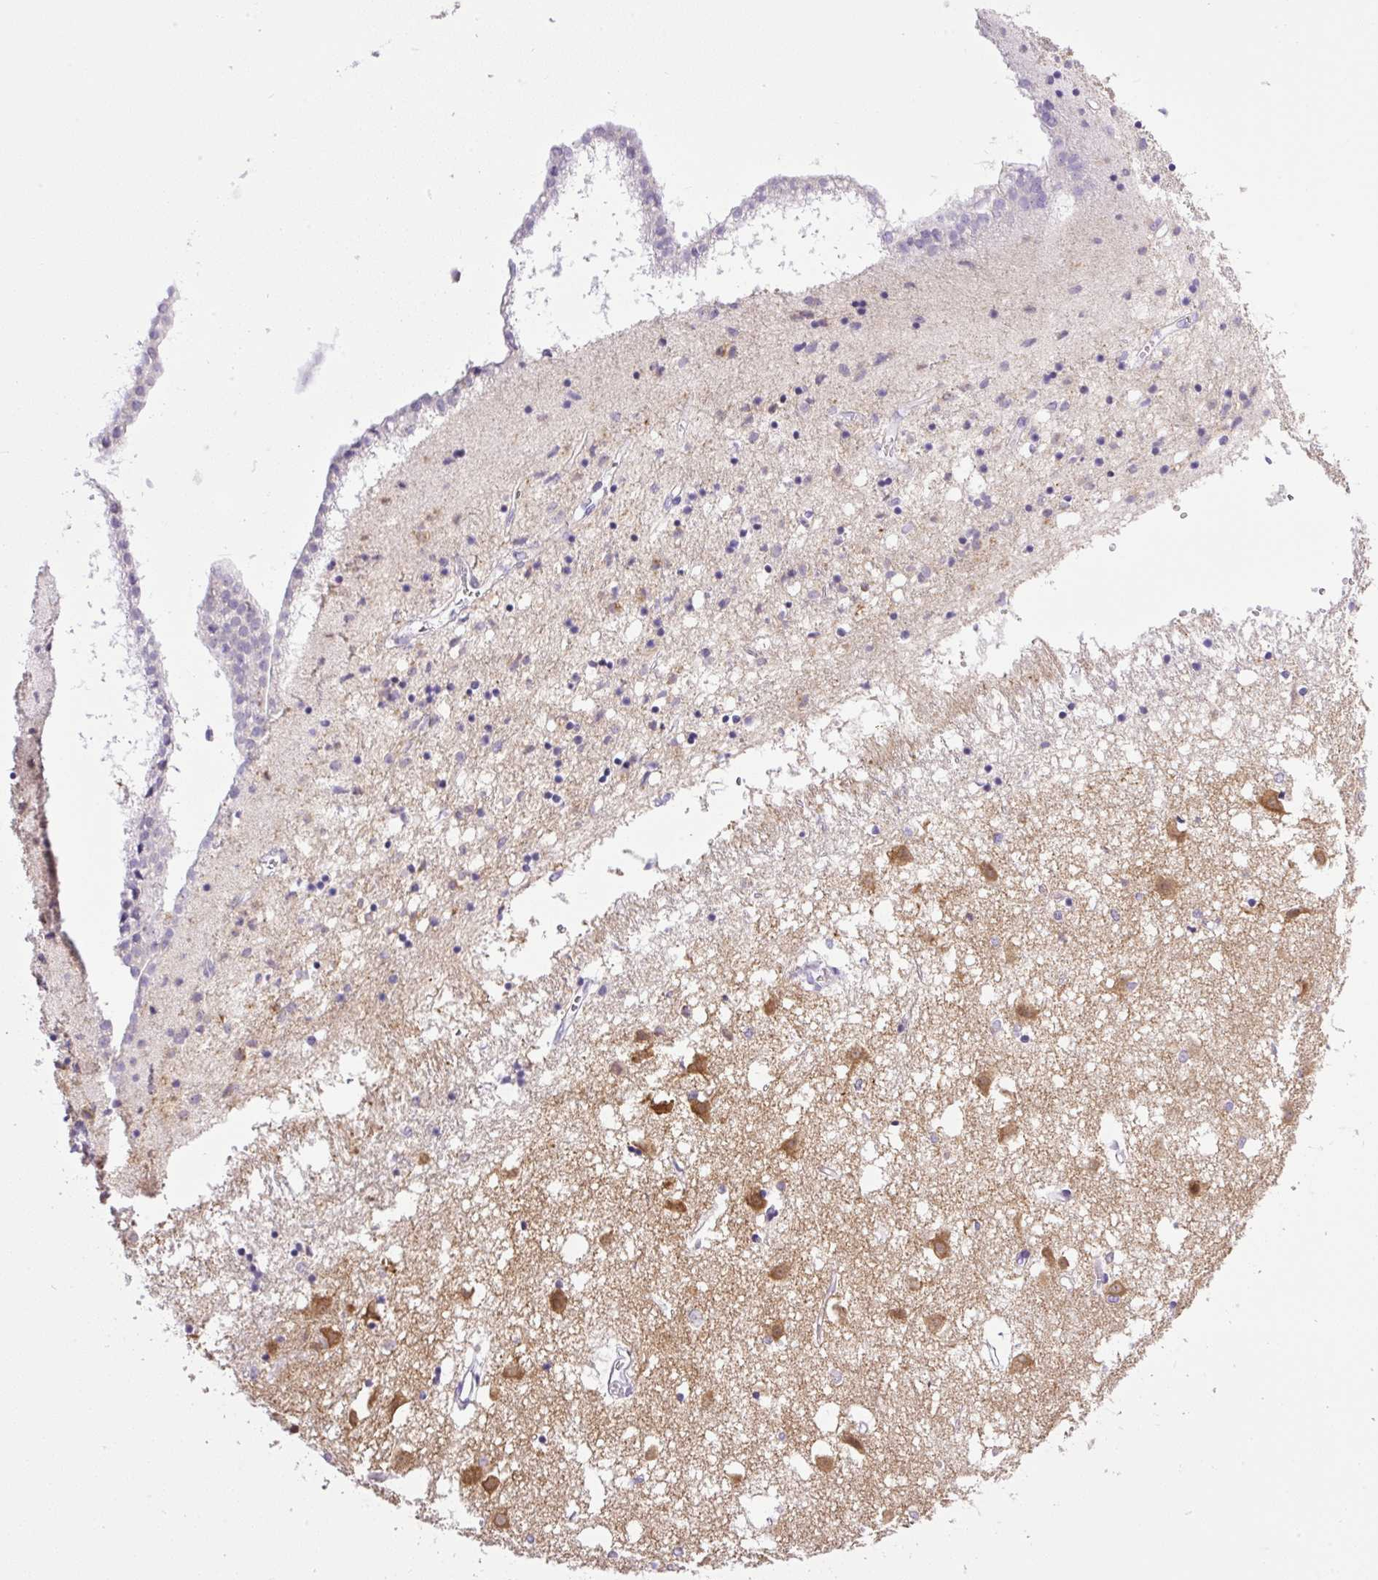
{"staining": {"intensity": "negative", "quantity": "none", "location": "none"}, "tissue": "caudate", "cell_type": "Glial cells", "image_type": "normal", "snomed": [{"axis": "morphology", "description": "Normal tissue, NOS"}, {"axis": "topography", "description": "Lateral ventricle wall"}], "caption": "Immunohistochemistry (IHC) of normal caudate shows no positivity in glial cells.", "gene": "CAMK2A", "patient": {"sex": "male", "age": 70}}